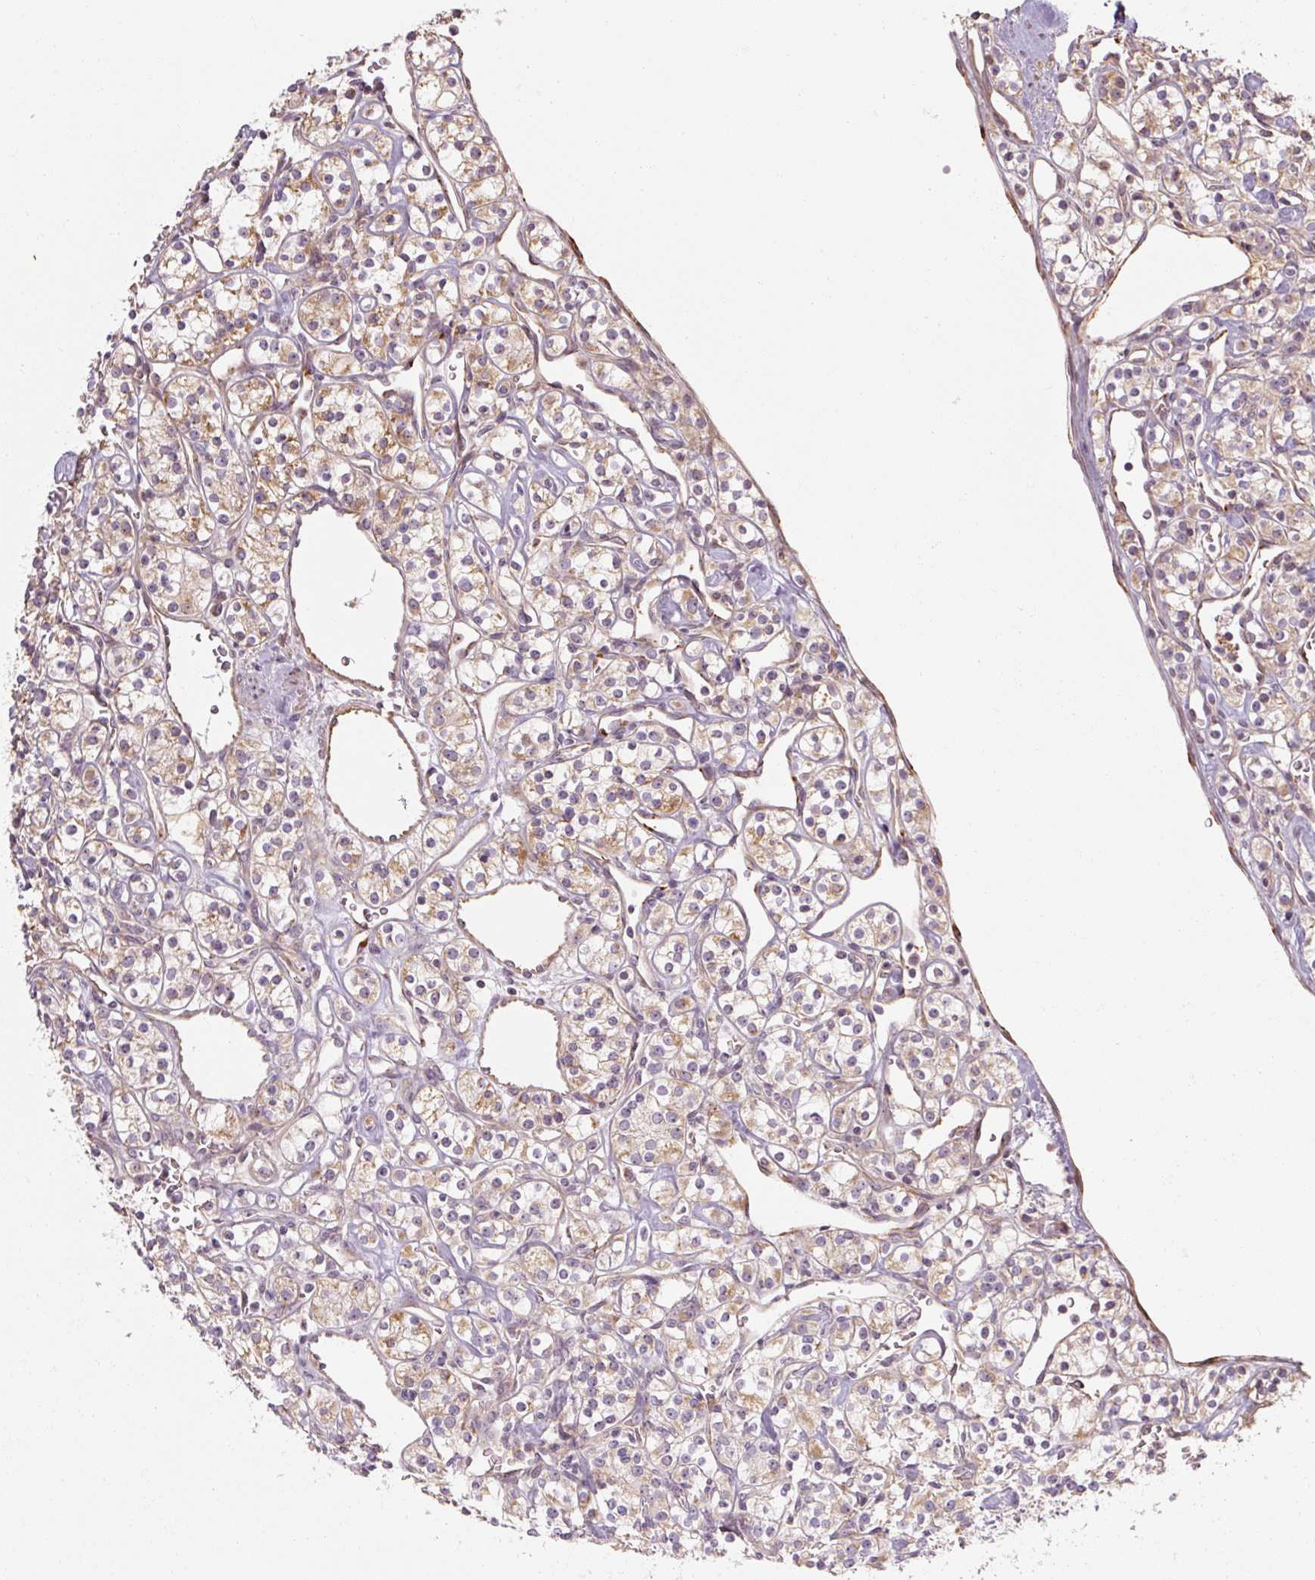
{"staining": {"intensity": "weak", "quantity": "<25%", "location": "cytoplasmic/membranous"}, "tissue": "renal cancer", "cell_type": "Tumor cells", "image_type": "cancer", "snomed": [{"axis": "morphology", "description": "Adenocarcinoma, NOS"}, {"axis": "topography", "description": "Kidney"}], "caption": "Protein analysis of renal cancer demonstrates no significant staining in tumor cells.", "gene": "RB1CC1", "patient": {"sex": "male", "age": 77}}